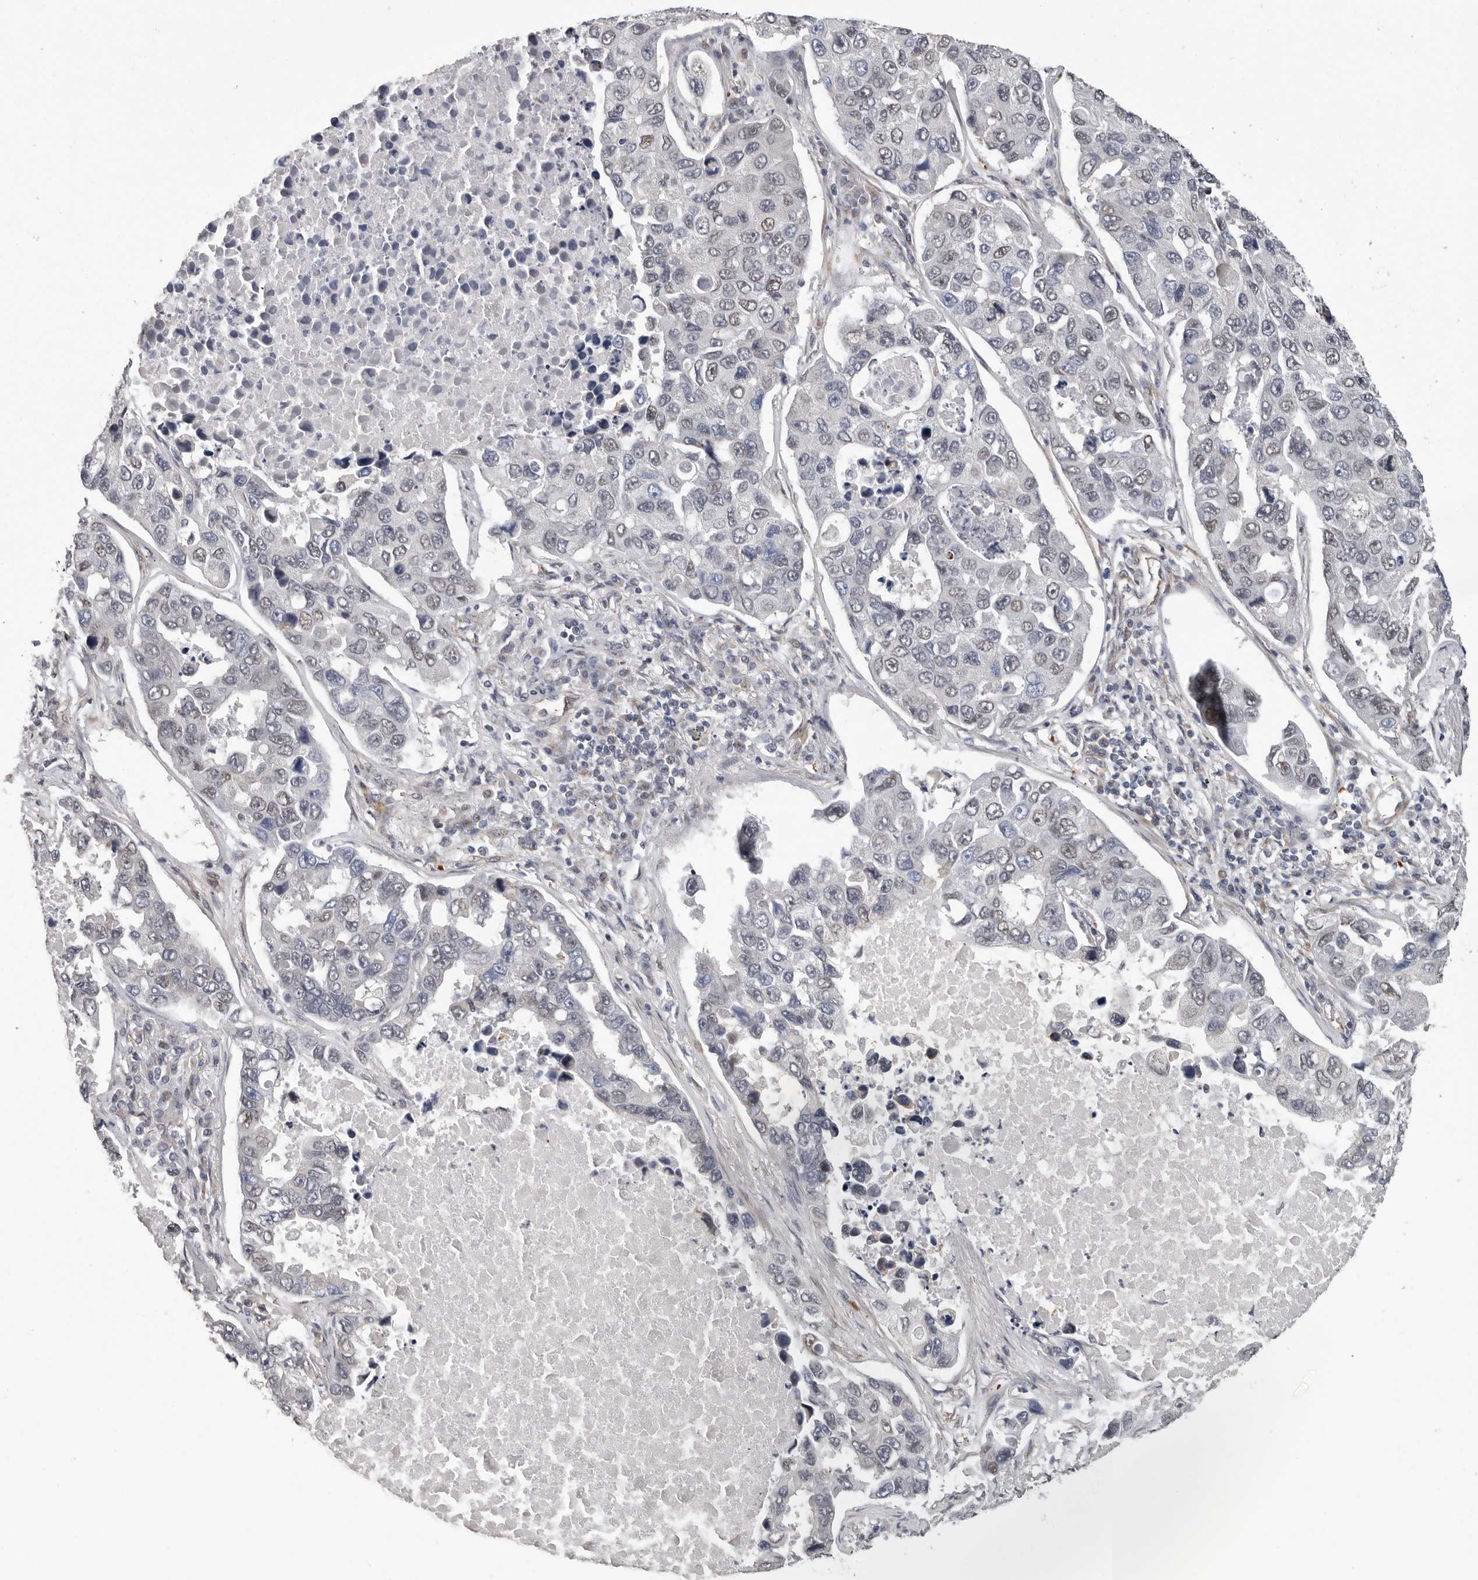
{"staining": {"intensity": "negative", "quantity": "none", "location": "none"}, "tissue": "lung cancer", "cell_type": "Tumor cells", "image_type": "cancer", "snomed": [{"axis": "morphology", "description": "Adenocarcinoma, NOS"}, {"axis": "topography", "description": "Lung"}], "caption": "Protein analysis of lung cancer displays no significant positivity in tumor cells.", "gene": "RALGPS2", "patient": {"sex": "male", "age": 64}}